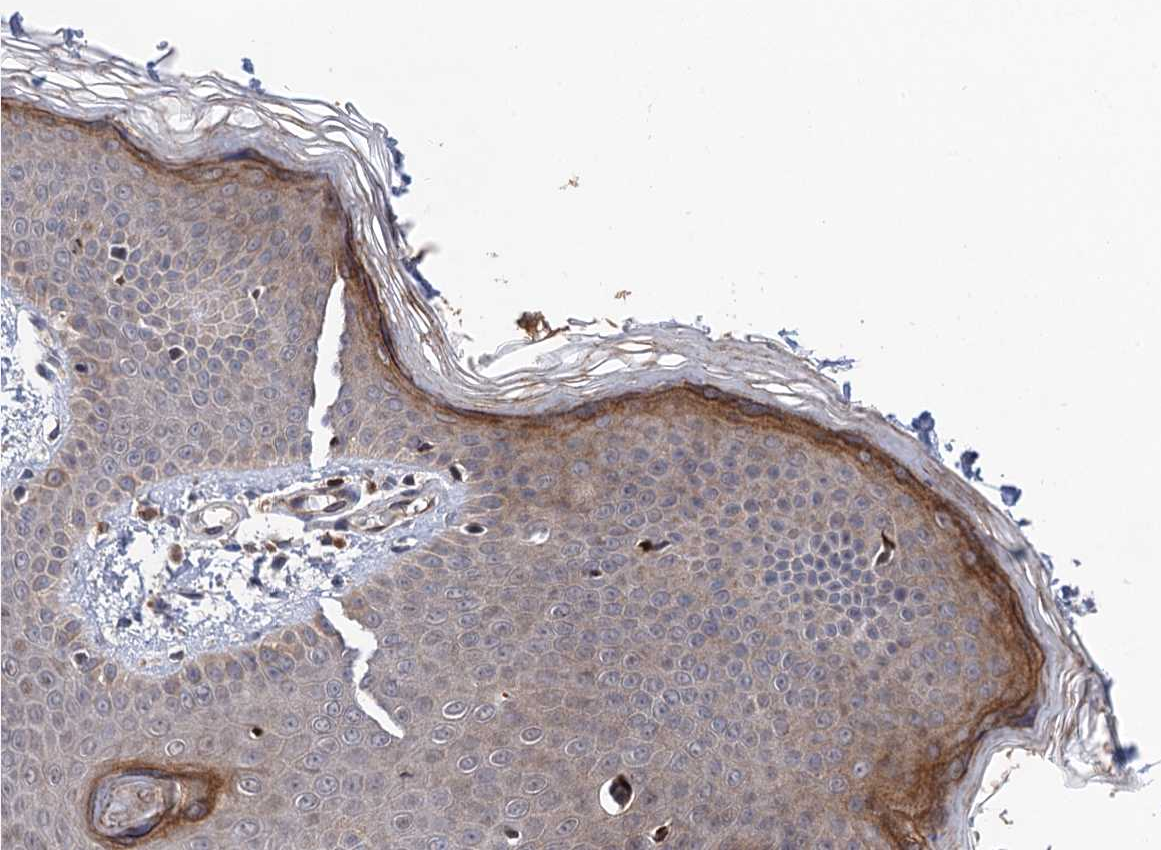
{"staining": {"intensity": "negative", "quantity": "none", "location": "none"}, "tissue": "skin", "cell_type": "Fibroblasts", "image_type": "normal", "snomed": [{"axis": "morphology", "description": "Normal tissue, NOS"}, {"axis": "topography", "description": "Skin"}], "caption": "The micrograph reveals no staining of fibroblasts in benign skin. Brightfield microscopy of immunohistochemistry stained with DAB (3,3'-diaminobenzidine) (brown) and hematoxylin (blue), captured at high magnification.", "gene": "NEK8", "patient": {"sex": "male", "age": 37}}